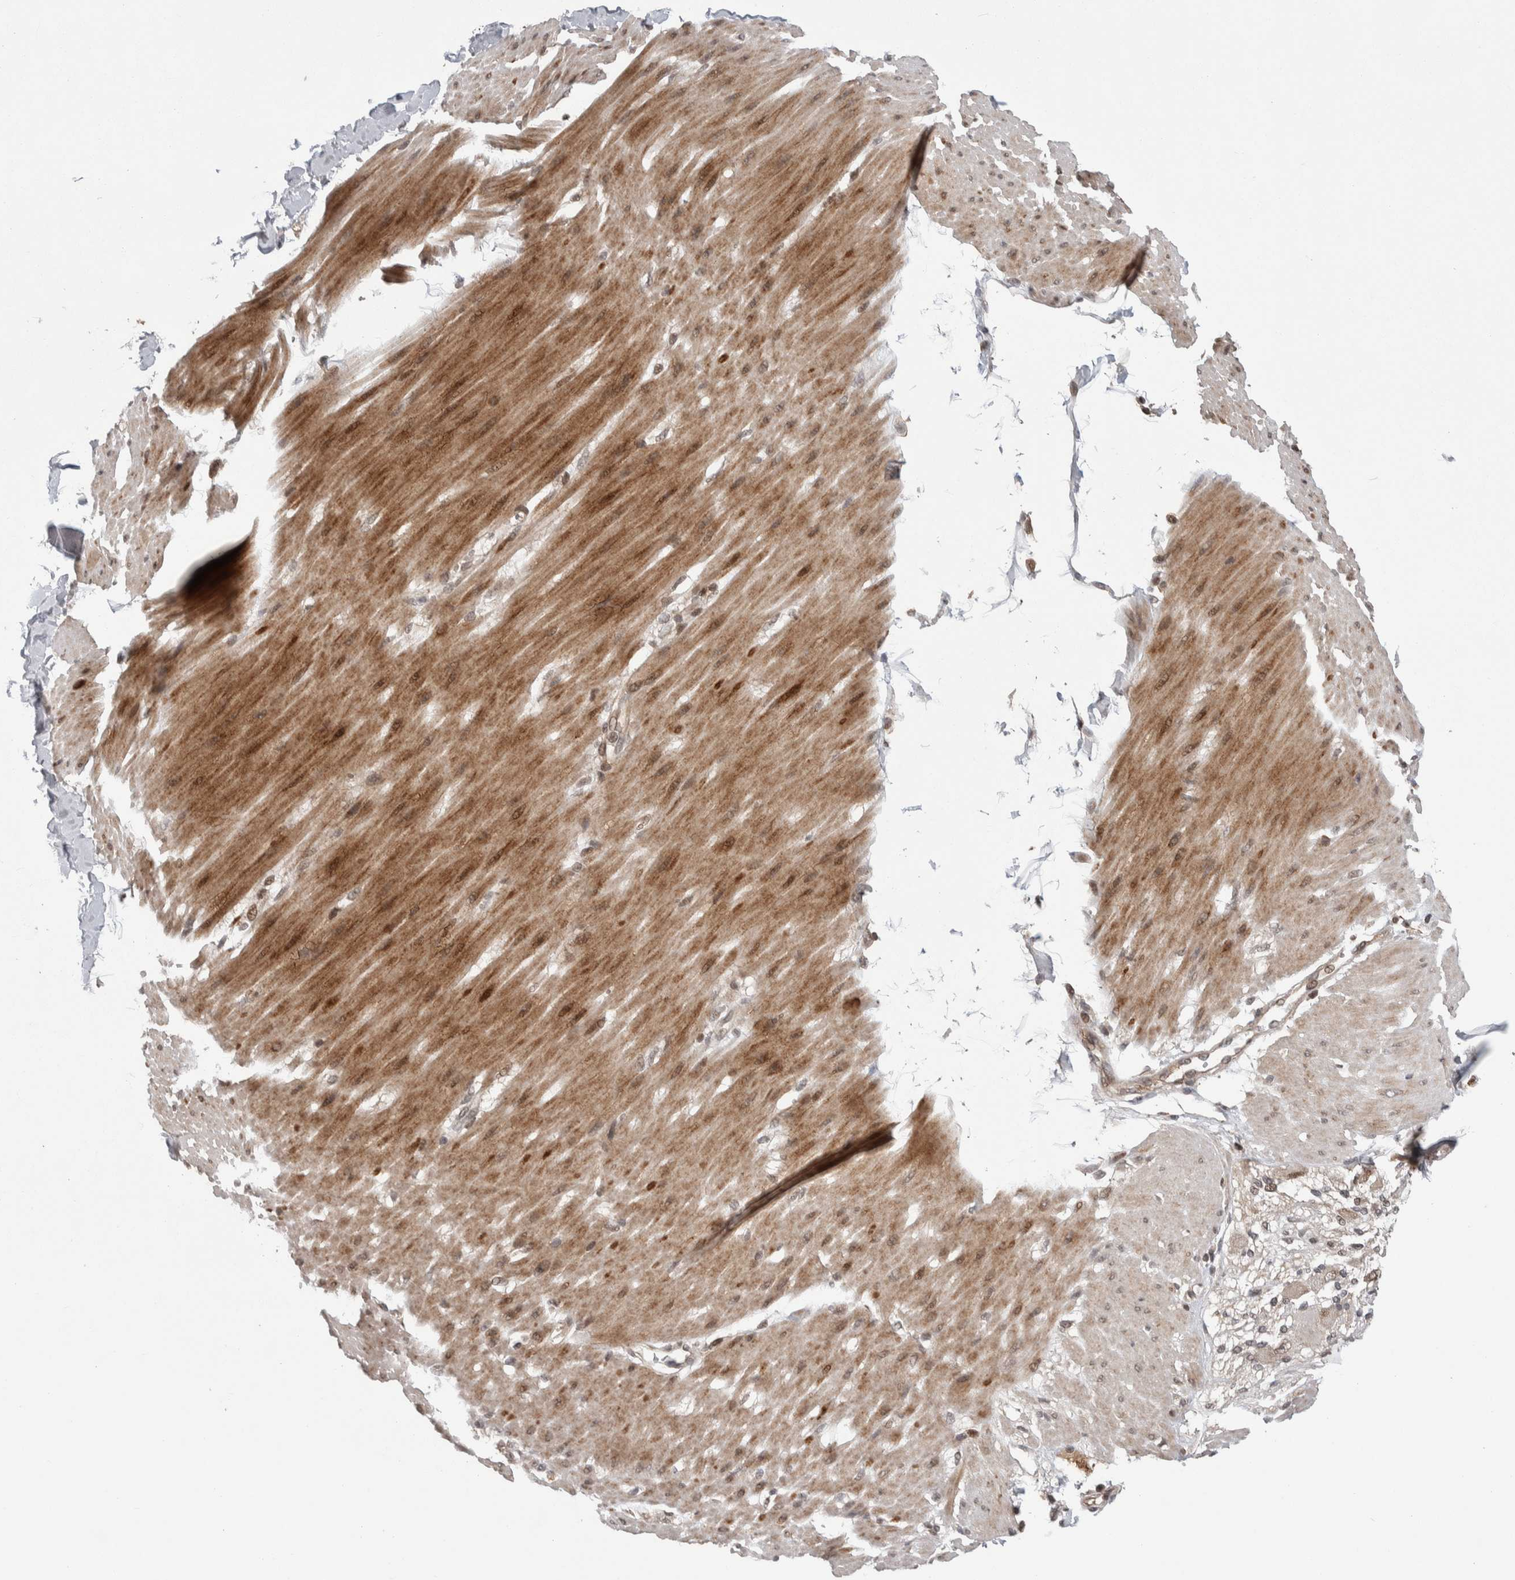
{"staining": {"intensity": "weak", "quantity": "25%-75%", "location": "nuclear"}, "tissue": "adipose tissue", "cell_type": "Adipocytes", "image_type": "normal", "snomed": [{"axis": "morphology", "description": "Normal tissue, NOS"}, {"axis": "morphology", "description": "Adenocarcinoma, NOS"}, {"axis": "topography", "description": "Duodenum"}, {"axis": "topography", "description": "Peripheral nerve tissue"}], "caption": "Normal adipose tissue reveals weak nuclear expression in about 25%-75% of adipocytes, visualized by immunohistochemistry.", "gene": "ZNF592", "patient": {"sex": "female", "age": 60}}